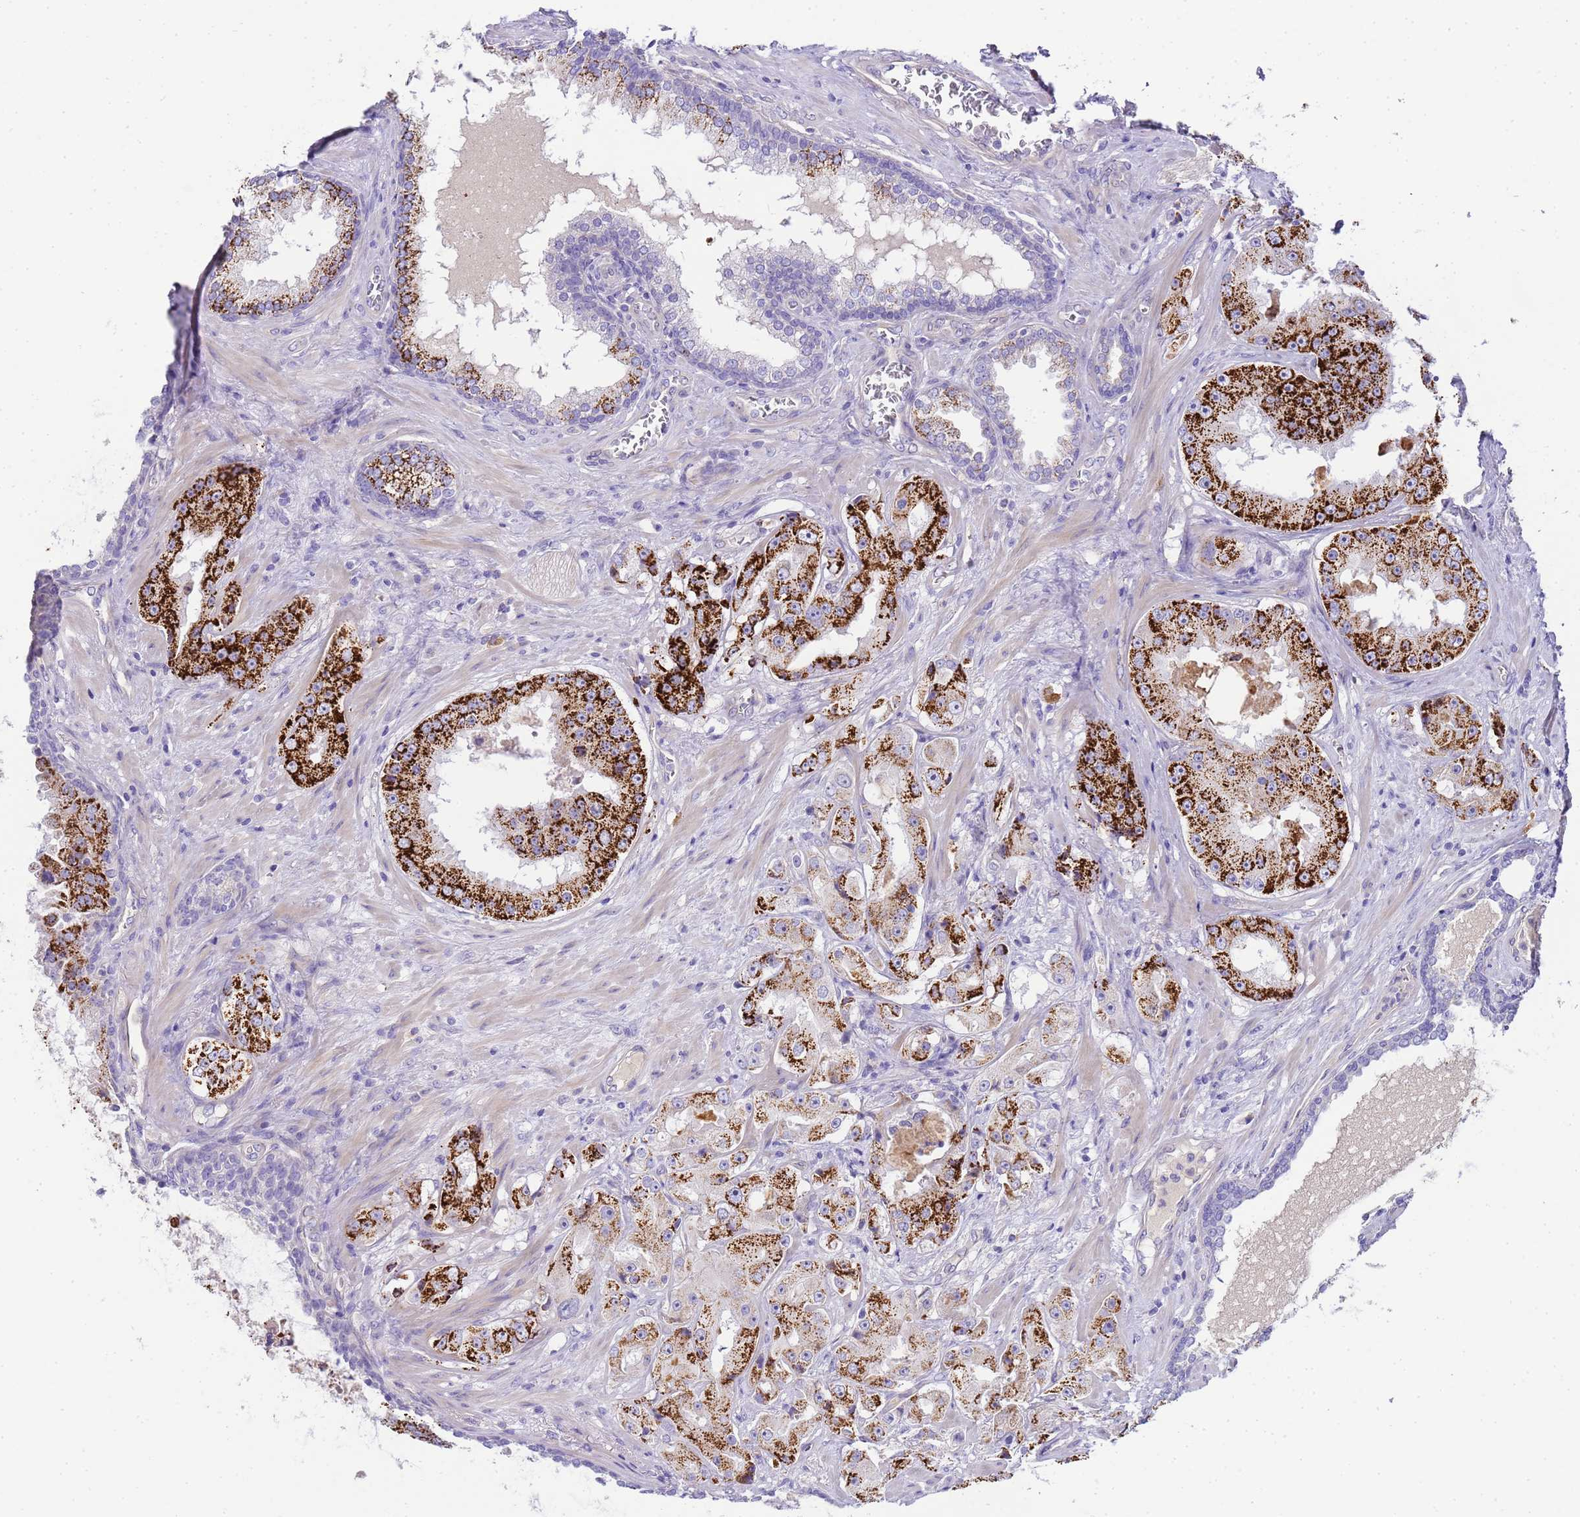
{"staining": {"intensity": "strong", "quantity": ">75%", "location": "cytoplasmic/membranous"}, "tissue": "prostate cancer", "cell_type": "Tumor cells", "image_type": "cancer", "snomed": [{"axis": "morphology", "description": "Adenocarcinoma, High grade"}, {"axis": "topography", "description": "Prostate"}], "caption": "Strong cytoplasmic/membranous positivity is present in about >75% of tumor cells in high-grade adenocarcinoma (prostate).", "gene": "RIPPLY2", "patient": {"sex": "male", "age": 73}}